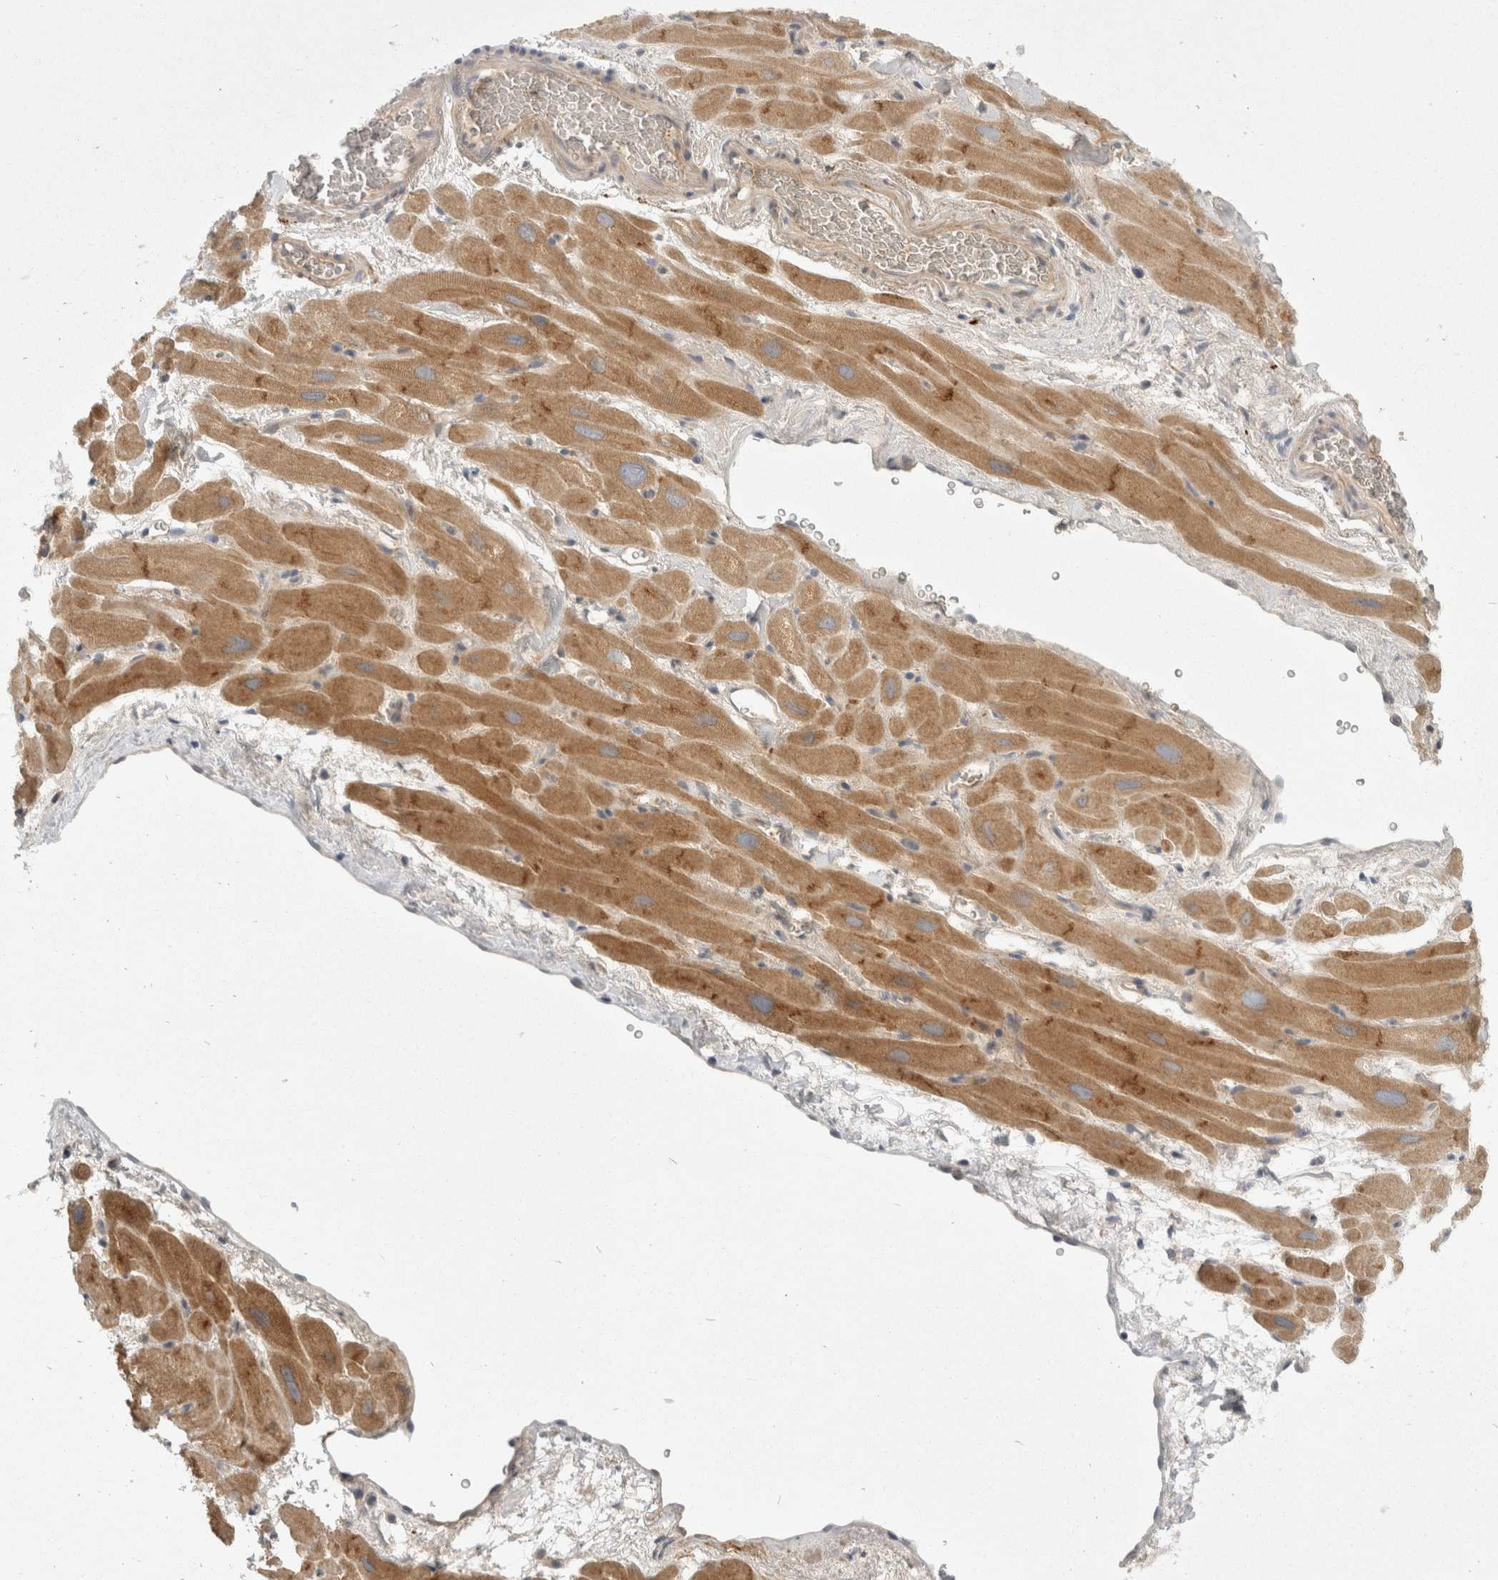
{"staining": {"intensity": "moderate", "quantity": "25%-75%", "location": "cytoplasmic/membranous"}, "tissue": "heart muscle", "cell_type": "Cardiomyocytes", "image_type": "normal", "snomed": [{"axis": "morphology", "description": "Normal tissue, NOS"}, {"axis": "topography", "description": "Heart"}], "caption": "Heart muscle was stained to show a protein in brown. There is medium levels of moderate cytoplasmic/membranous positivity in about 25%-75% of cardiomyocytes. Immunohistochemistry stains the protein of interest in brown and the nuclei are stained blue.", "gene": "TOM1L2", "patient": {"sex": "male", "age": 49}}